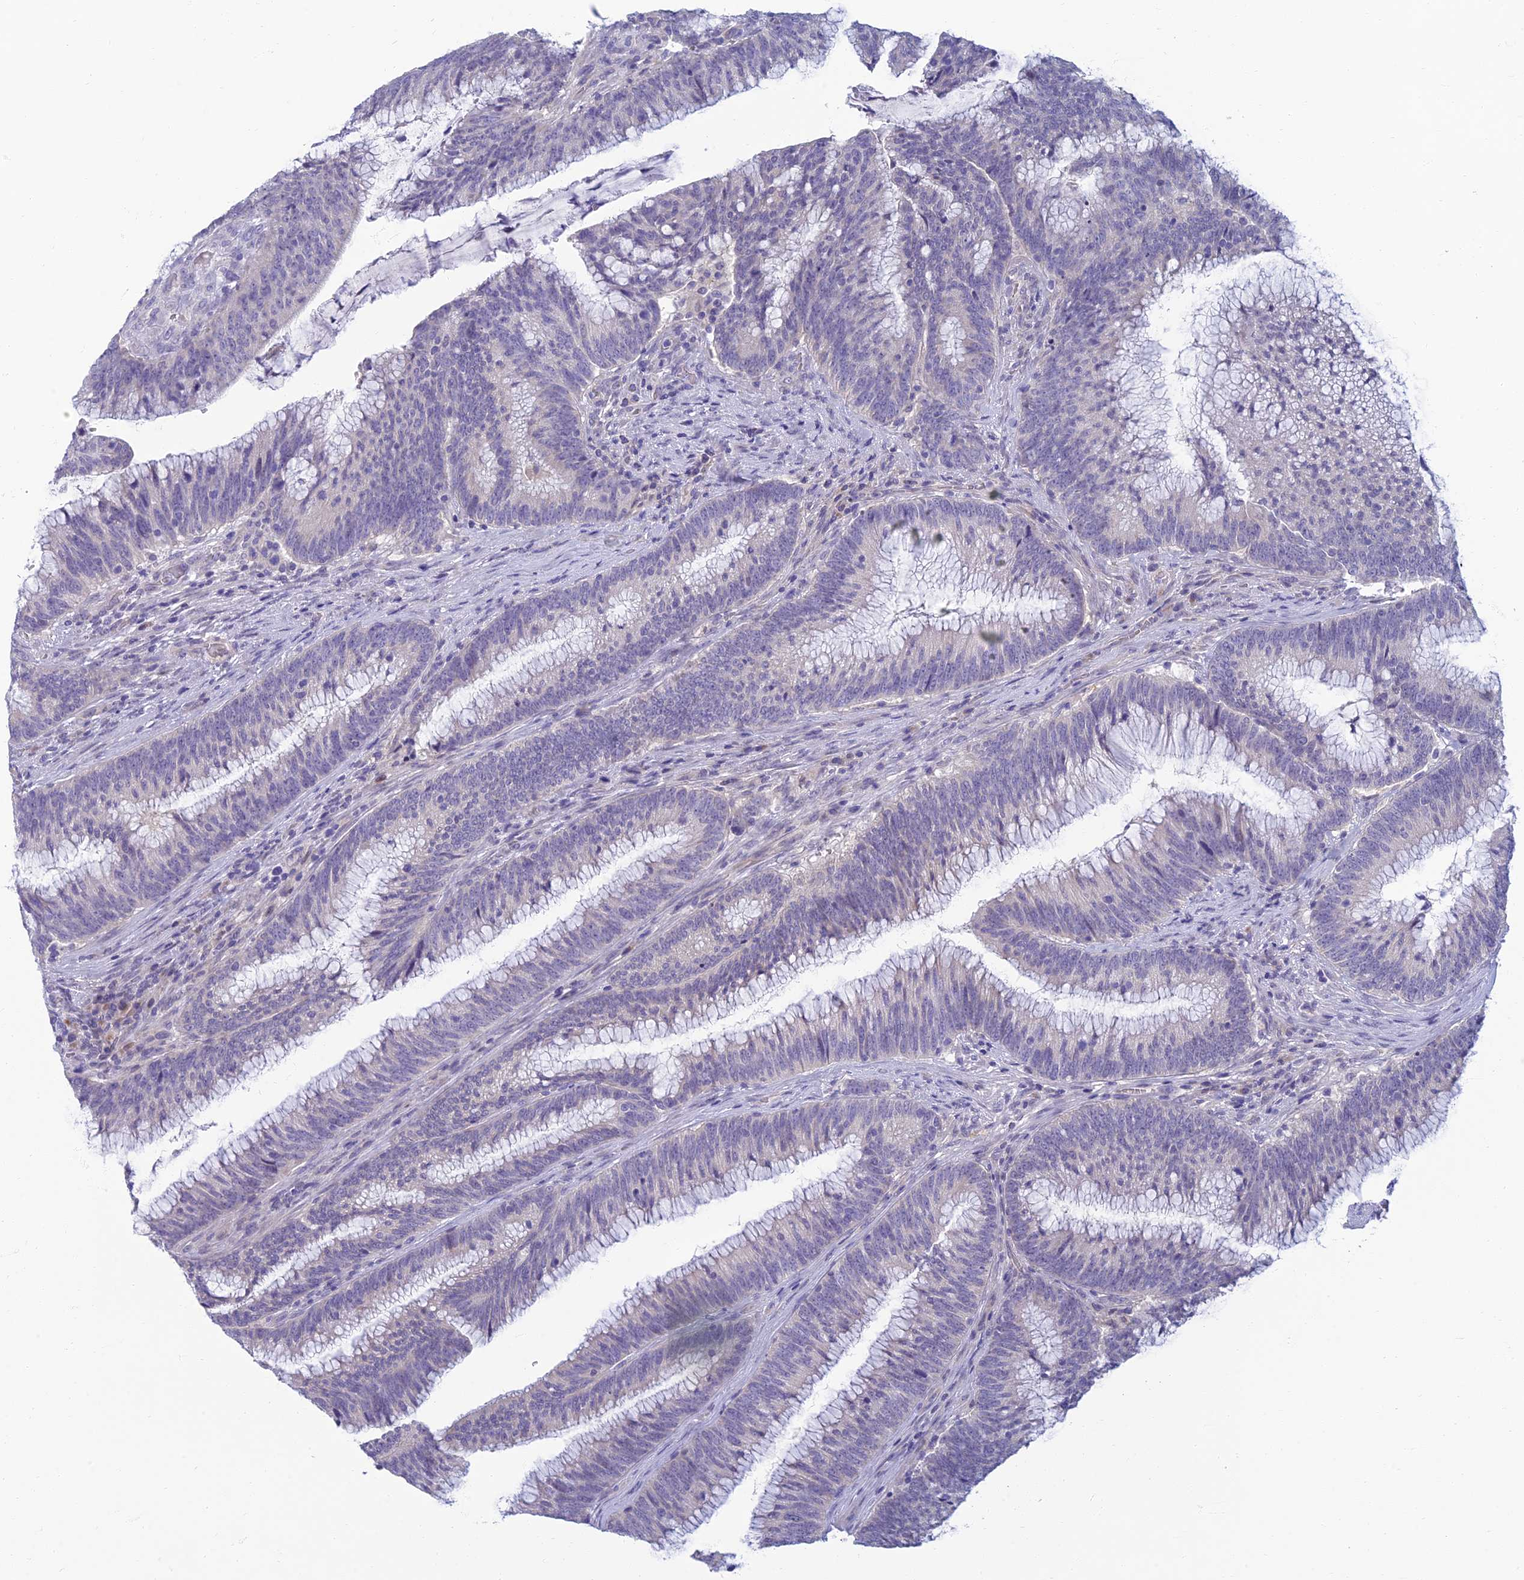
{"staining": {"intensity": "negative", "quantity": "none", "location": "none"}, "tissue": "colorectal cancer", "cell_type": "Tumor cells", "image_type": "cancer", "snomed": [{"axis": "morphology", "description": "Adenocarcinoma, NOS"}, {"axis": "topography", "description": "Rectum"}], "caption": "Colorectal cancer stained for a protein using immunohistochemistry (IHC) exhibits no expression tumor cells.", "gene": "SLC25A41", "patient": {"sex": "female", "age": 77}}